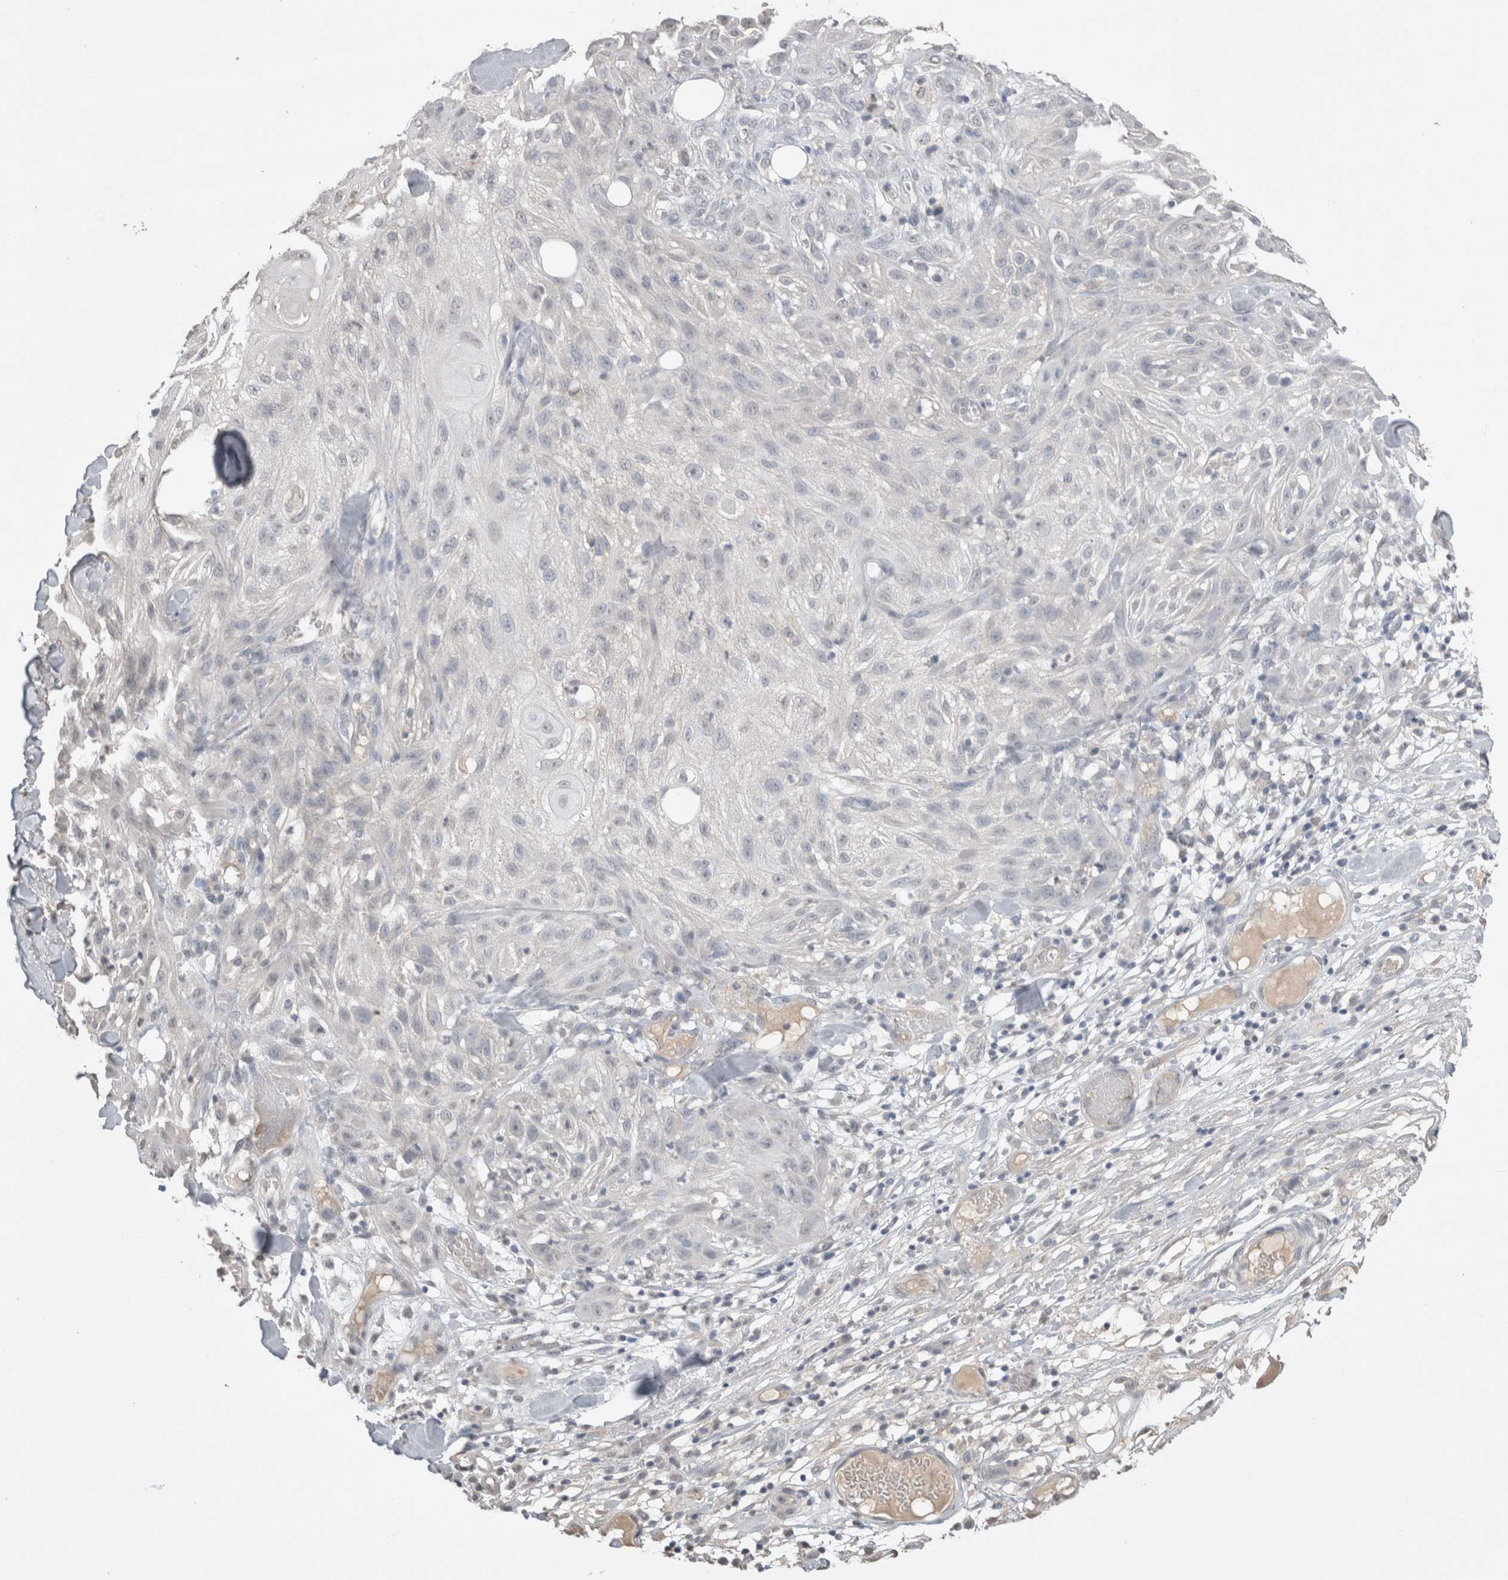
{"staining": {"intensity": "negative", "quantity": "none", "location": "none"}, "tissue": "skin cancer", "cell_type": "Tumor cells", "image_type": "cancer", "snomed": [{"axis": "morphology", "description": "Squamous cell carcinoma, NOS"}, {"axis": "topography", "description": "Skin"}], "caption": "This is an IHC photomicrograph of skin cancer (squamous cell carcinoma). There is no staining in tumor cells.", "gene": "NAALADL2", "patient": {"sex": "male", "age": 75}}